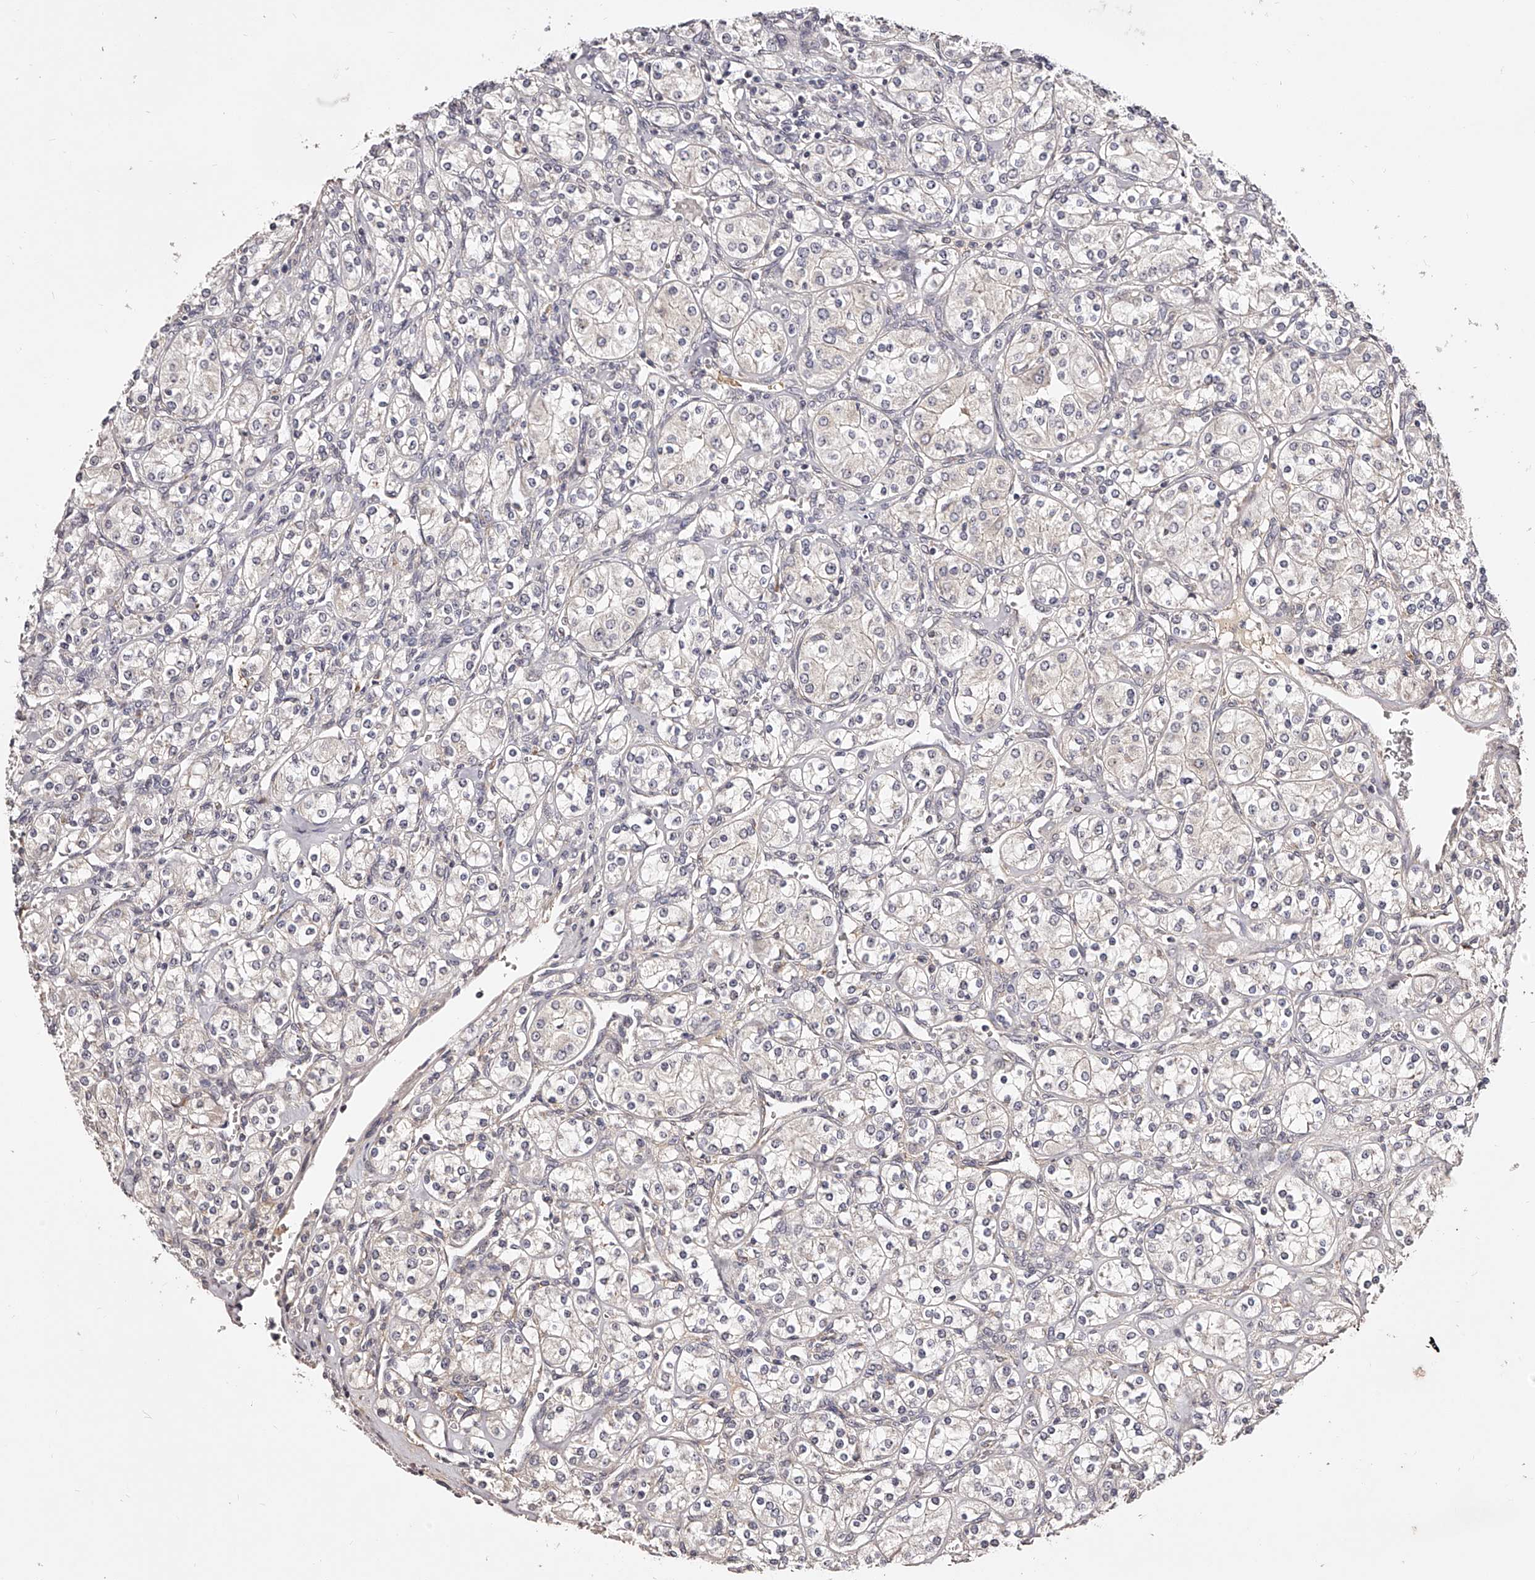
{"staining": {"intensity": "negative", "quantity": "none", "location": "none"}, "tissue": "renal cancer", "cell_type": "Tumor cells", "image_type": "cancer", "snomed": [{"axis": "morphology", "description": "Adenocarcinoma, NOS"}, {"axis": "topography", "description": "Kidney"}], "caption": "Adenocarcinoma (renal) was stained to show a protein in brown. There is no significant expression in tumor cells.", "gene": "ZNF502", "patient": {"sex": "male", "age": 77}}